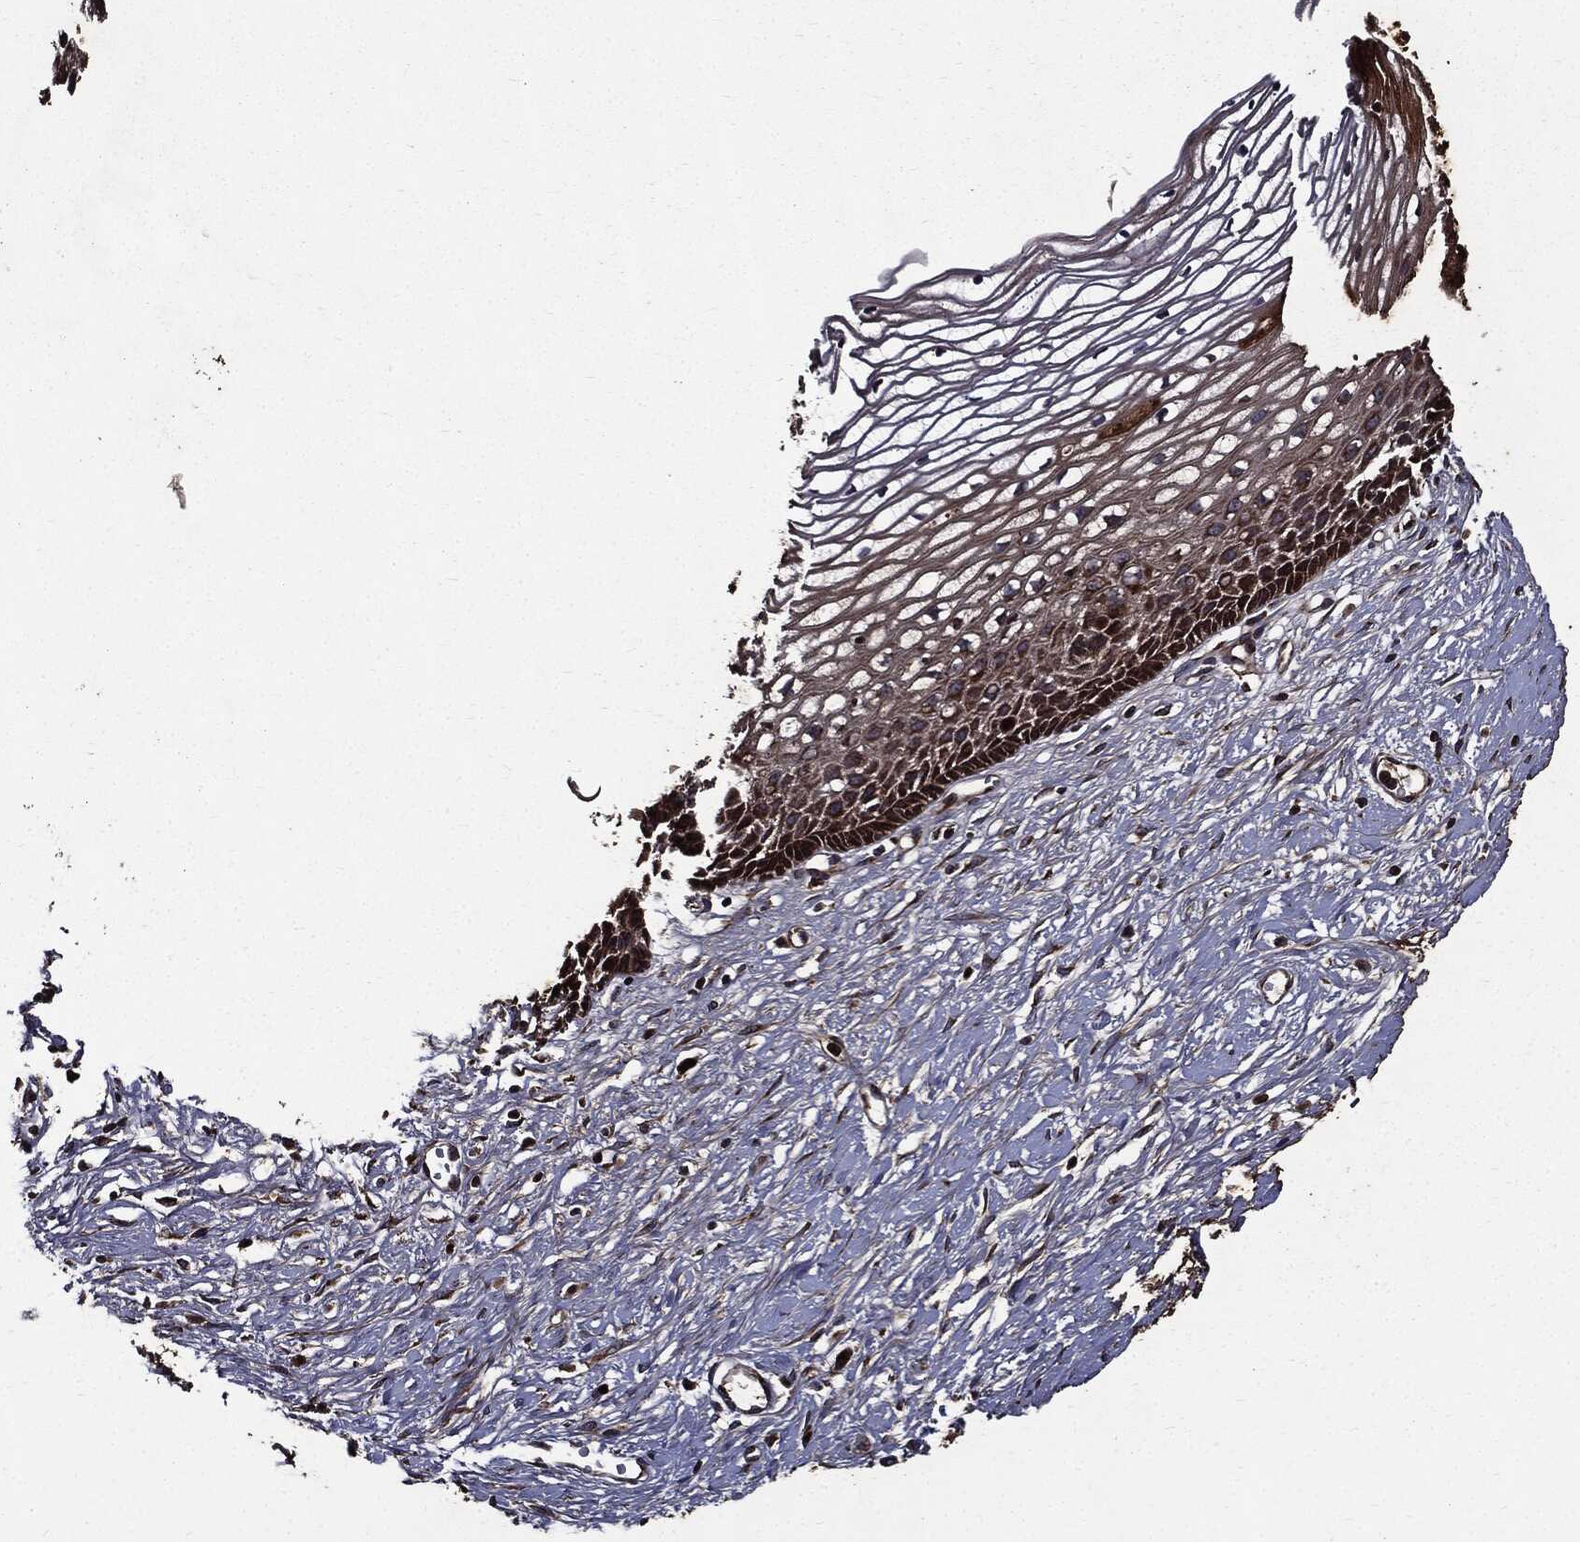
{"staining": {"intensity": "moderate", "quantity": "25%-75%", "location": "cytoplasmic/membranous"}, "tissue": "cervix", "cell_type": "Squamous epithelial cells", "image_type": "normal", "snomed": [{"axis": "morphology", "description": "Normal tissue, NOS"}, {"axis": "topography", "description": "Cervix"}], "caption": "Brown immunohistochemical staining in benign human cervix reveals moderate cytoplasmic/membranous staining in about 25%-75% of squamous epithelial cells.", "gene": "HTT", "patient": {"sex": "female", "age": 40}}